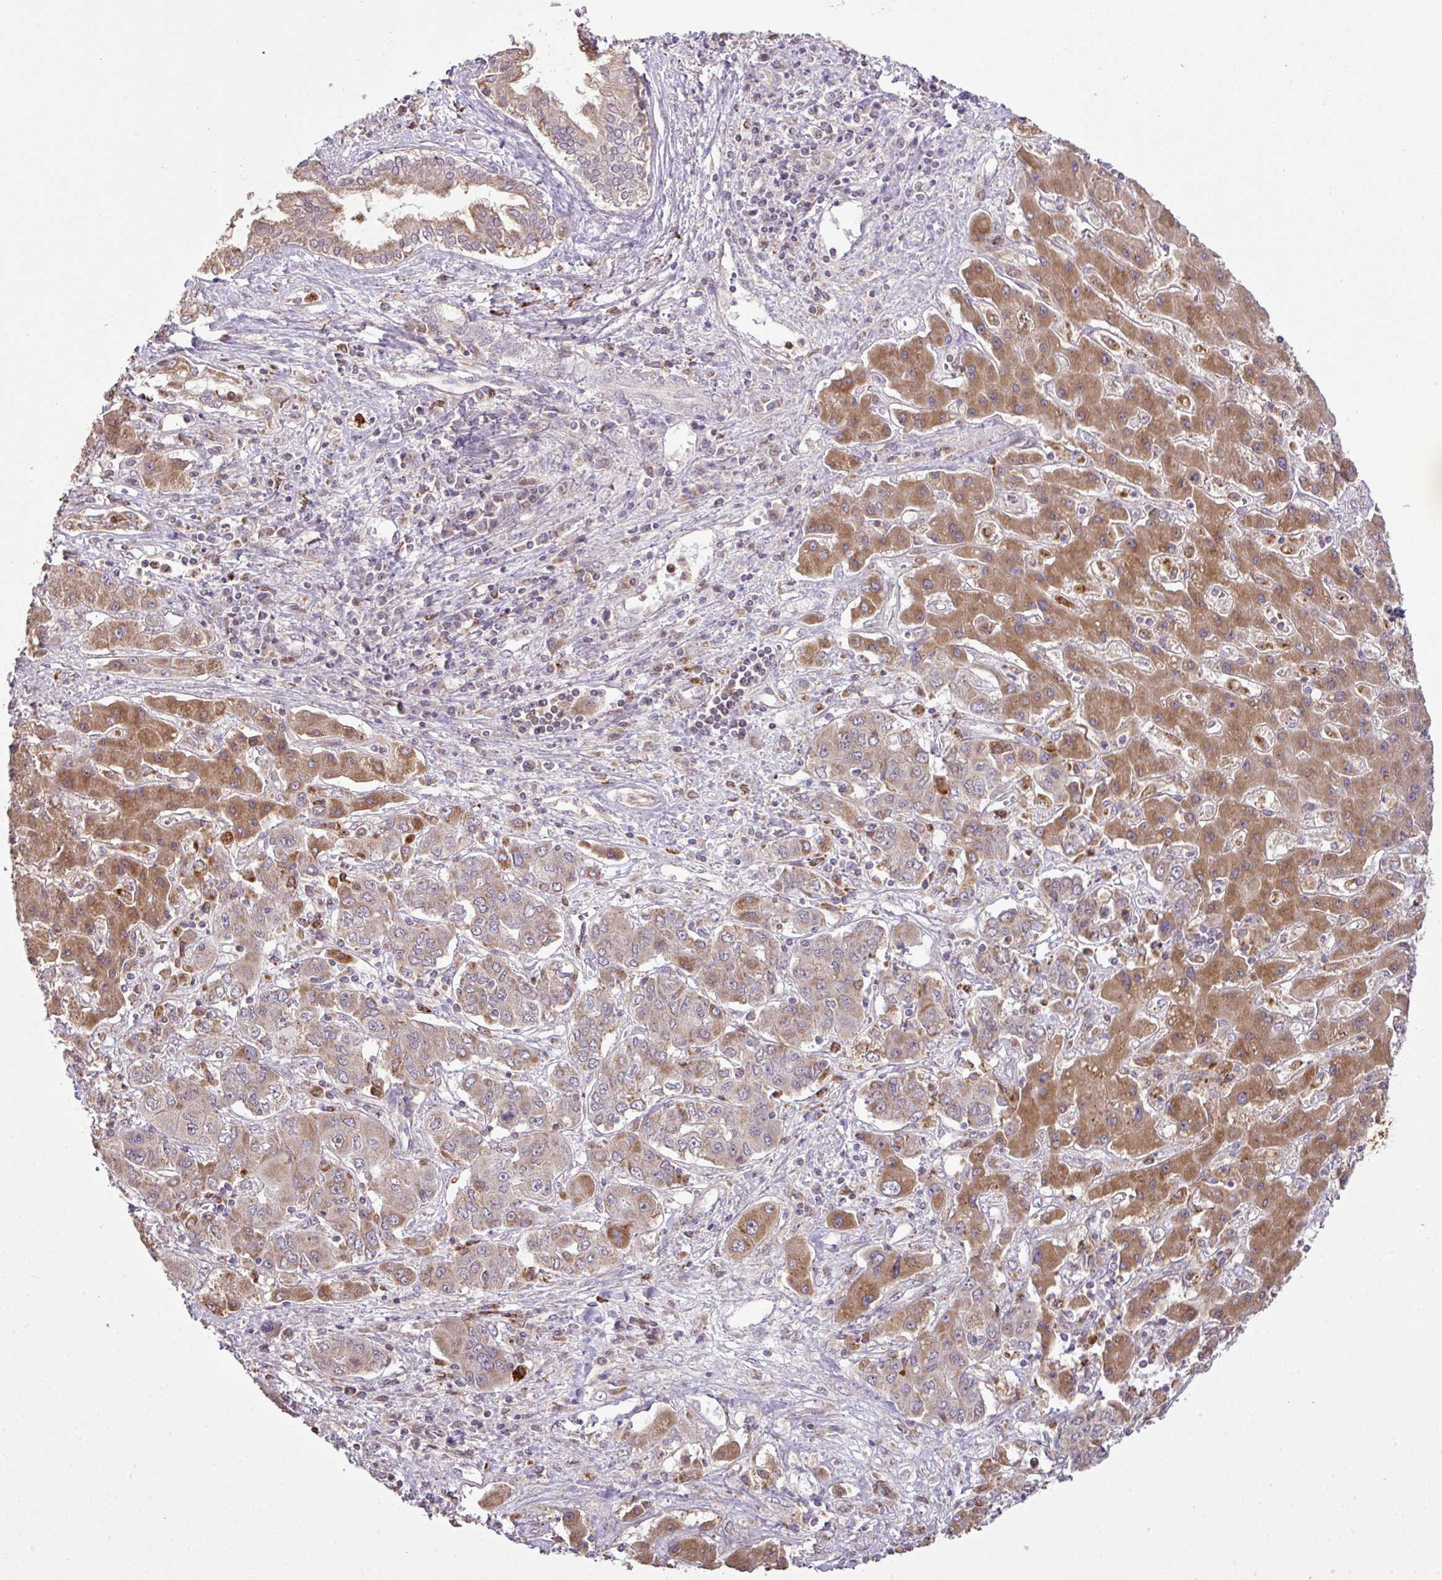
{"staining": {"intensity": "moderate", "quantity": "25%-75%", "location": "cytoplasmic/membranous"}, "tissue": "liver cancer", "cell_type": "Tumor cells", "image_type": "cancer", "snomed": [{"axis": "morphology", "description": "Cholangiocarcinoma"}, {"axis": "topography", "description": "Liver"}], "caption": "Immunohistochemical staining of liver cancer shows medium levels of moderate cytoplasmic/membranous positivity in approximately 25%-75% of tumor cells. (Stains: DAB (3,3'-diaminobenzidine) in brown, nuclei in blue, Microscopy: brightfield microscopy at high magnification).", "gene": "SMCO4", "patient": {"sex": "male", "age": 67}}